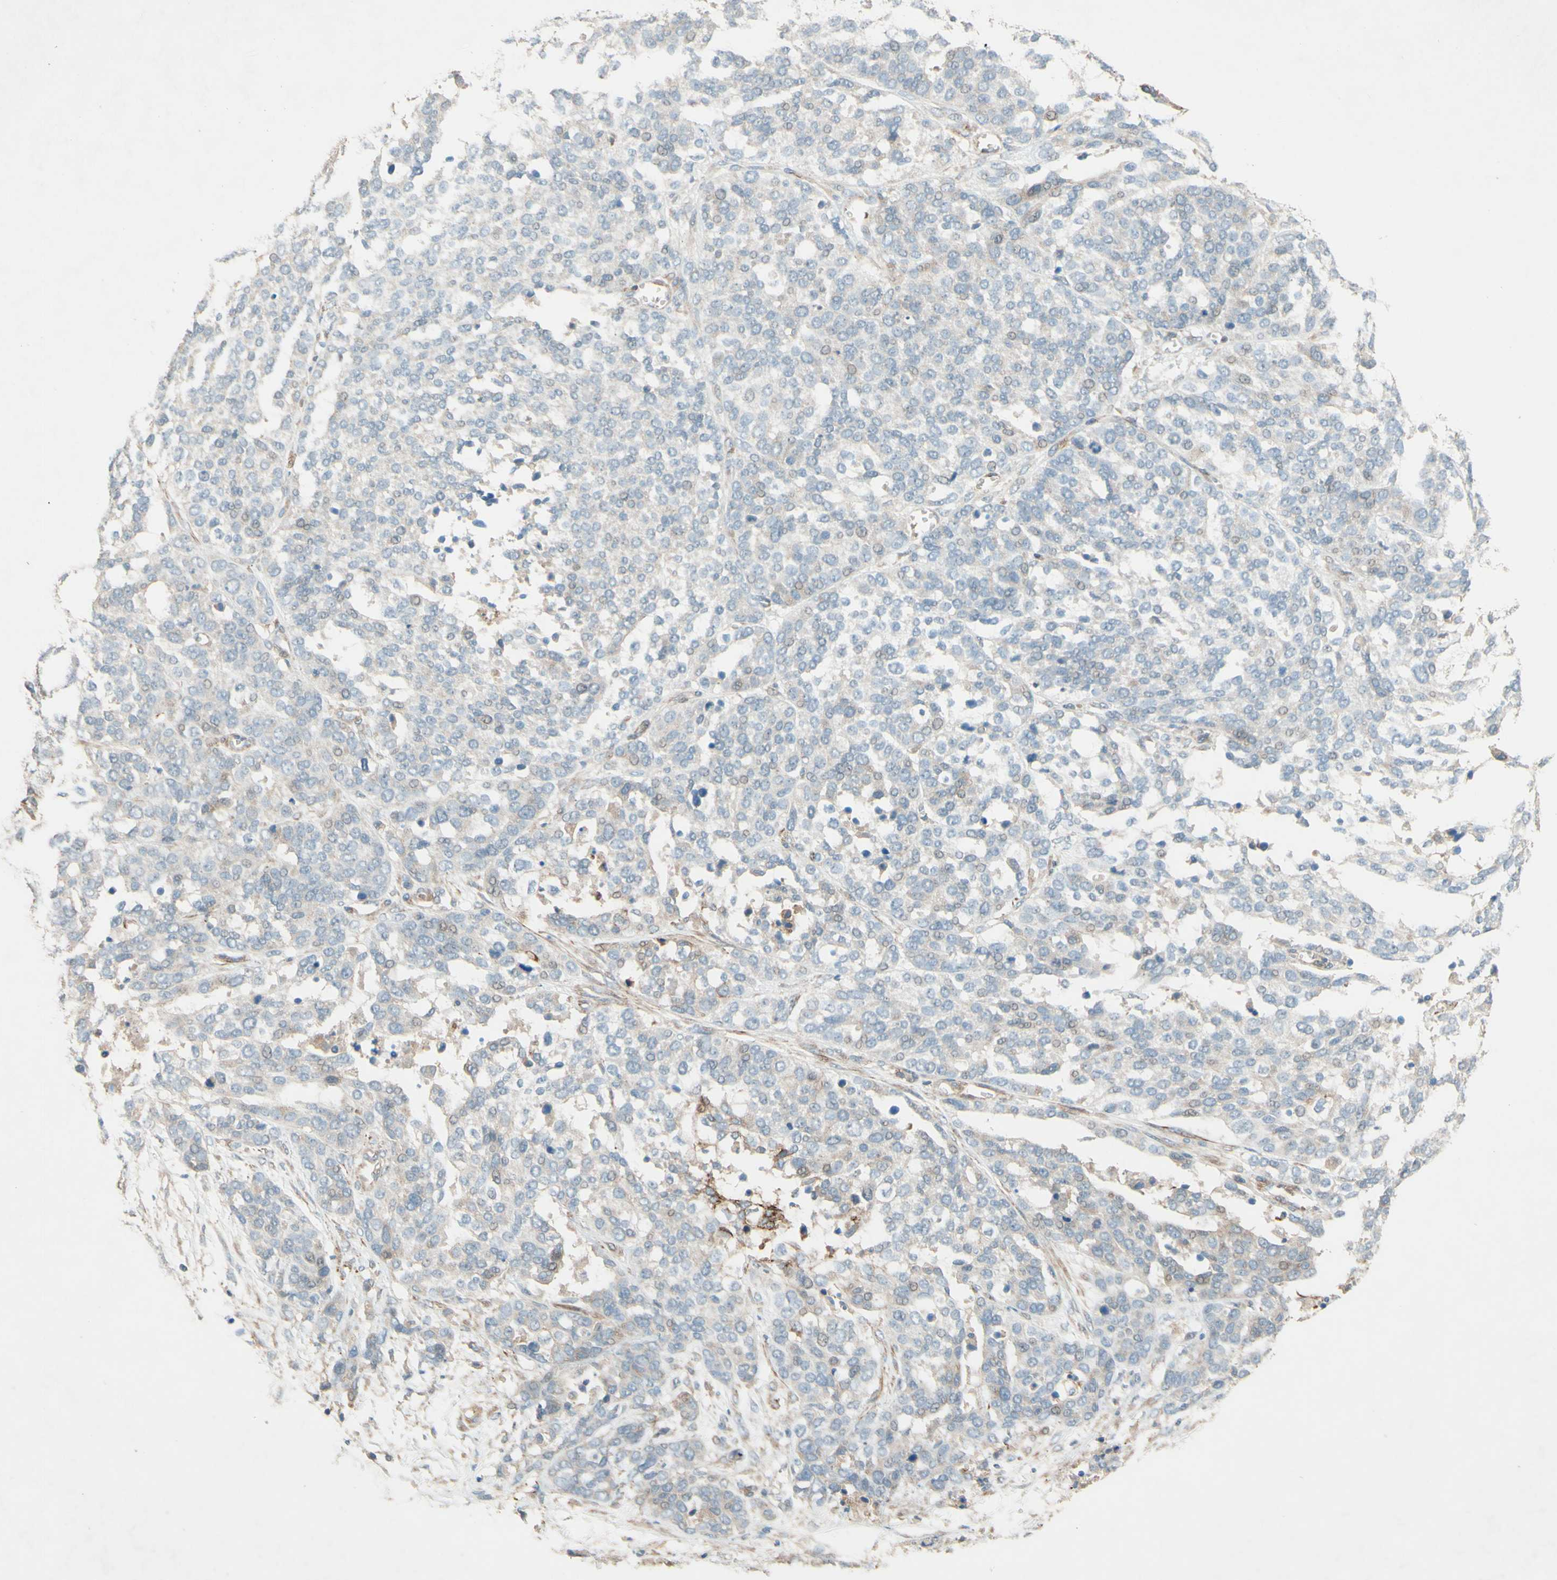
{"staining": {"intensity": "weak", "quantity": "<25%", "location": "cytoplasmic/membranous"}, "tissue": "ovarian cancer", "cell_type": "Tumor cells", "image_type": "cancer", "snomed": [{"axis": "morphology", "description": "Cystadenocarcinoma, serous, NOS"}, {"axis": "topography", "description": "Ovary"}], "caption": "DAB immunohistochemical staining of ovarian cancer reveals no significant expression in tumor cells.", "gene": "ADAM17", "patient": {"sex": "female", "age": 44}}